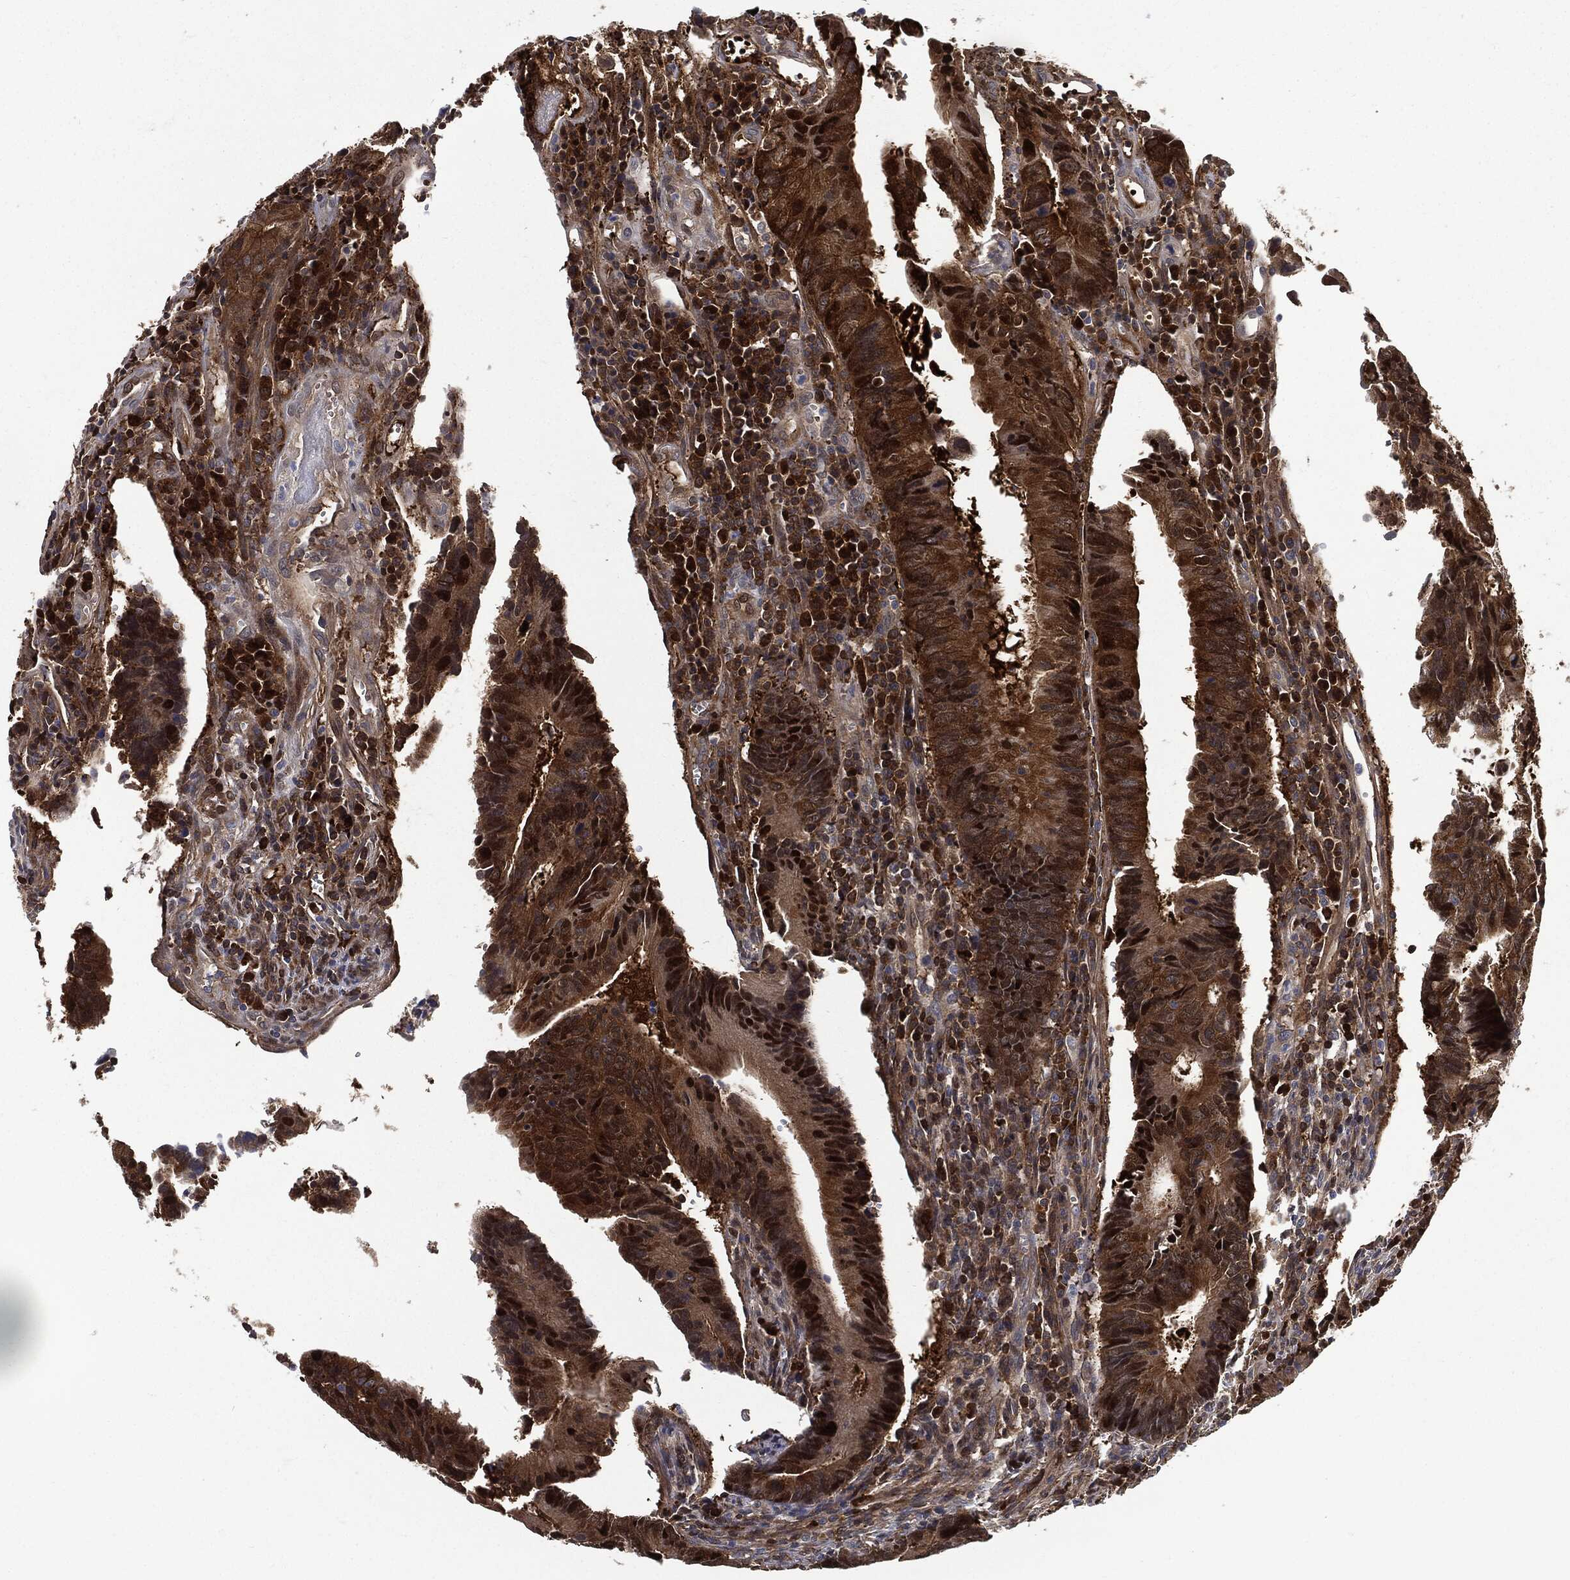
{"staining": {"intensity": "strong", "quantity": ">75%", "location": "cytoplasmic/membranous,nuclear"}, "tissue": "colorectal cancer", "cell_type": "Tumor cells", "image_type": "cancer", "snomed": [{"axis": "morphology", "description": "Adenocarcinoma, NOS"}, {"axis": "topography", "description": "Colon"}], "caption": "Immunohistochemistry (DAB) staining of colorectal adenocarcinoma exhibits strong cytoplasmic/membranous and nuclear protein positivity in about >75% of tumor cells.", "gene": "PRDX2", "patient": {"sex": "female", "age": 87}}